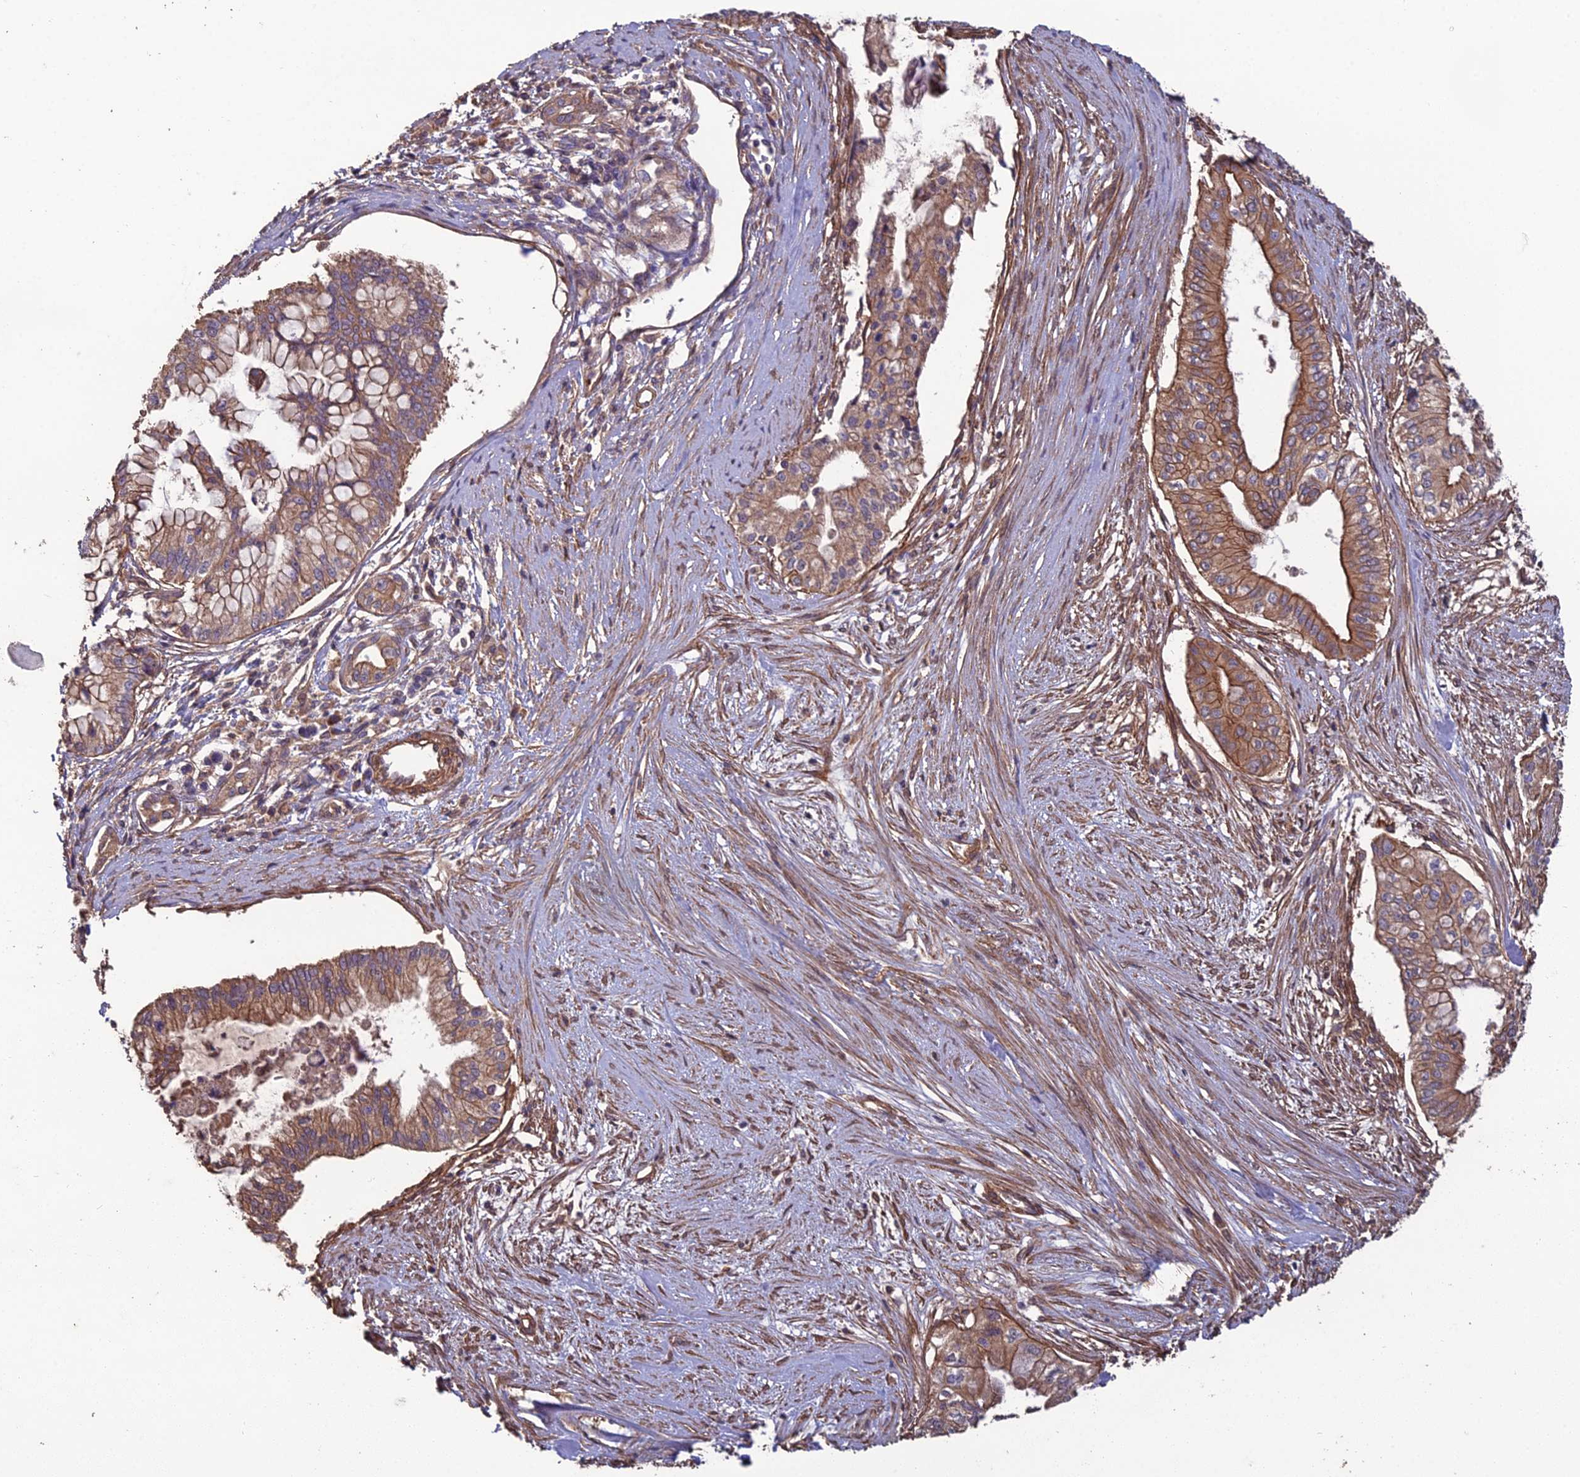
{"staining": {"intensity": "moderate", "quantity": ">75%", "location": "cytoplasmic/membranous"}, "tissue": "pancreatic cancer", "cell_type": "Tumor cells", "image_type": "cancer", "snomed": [{"axis": "morphology", "description": "Adenocarcinoma, NOS"}, {"axis": "topography", "description": "Pancreas"}], "caption": "There is medium levels of moderate cytoplasmic/membranous staining in tumor cells of adenocarcinoma (pancreatic), as demonstrated by immunohistochemical staining (brown color).", "gene": "ATP6V0A2", "patient": {"sex": "male", "age": 46}}